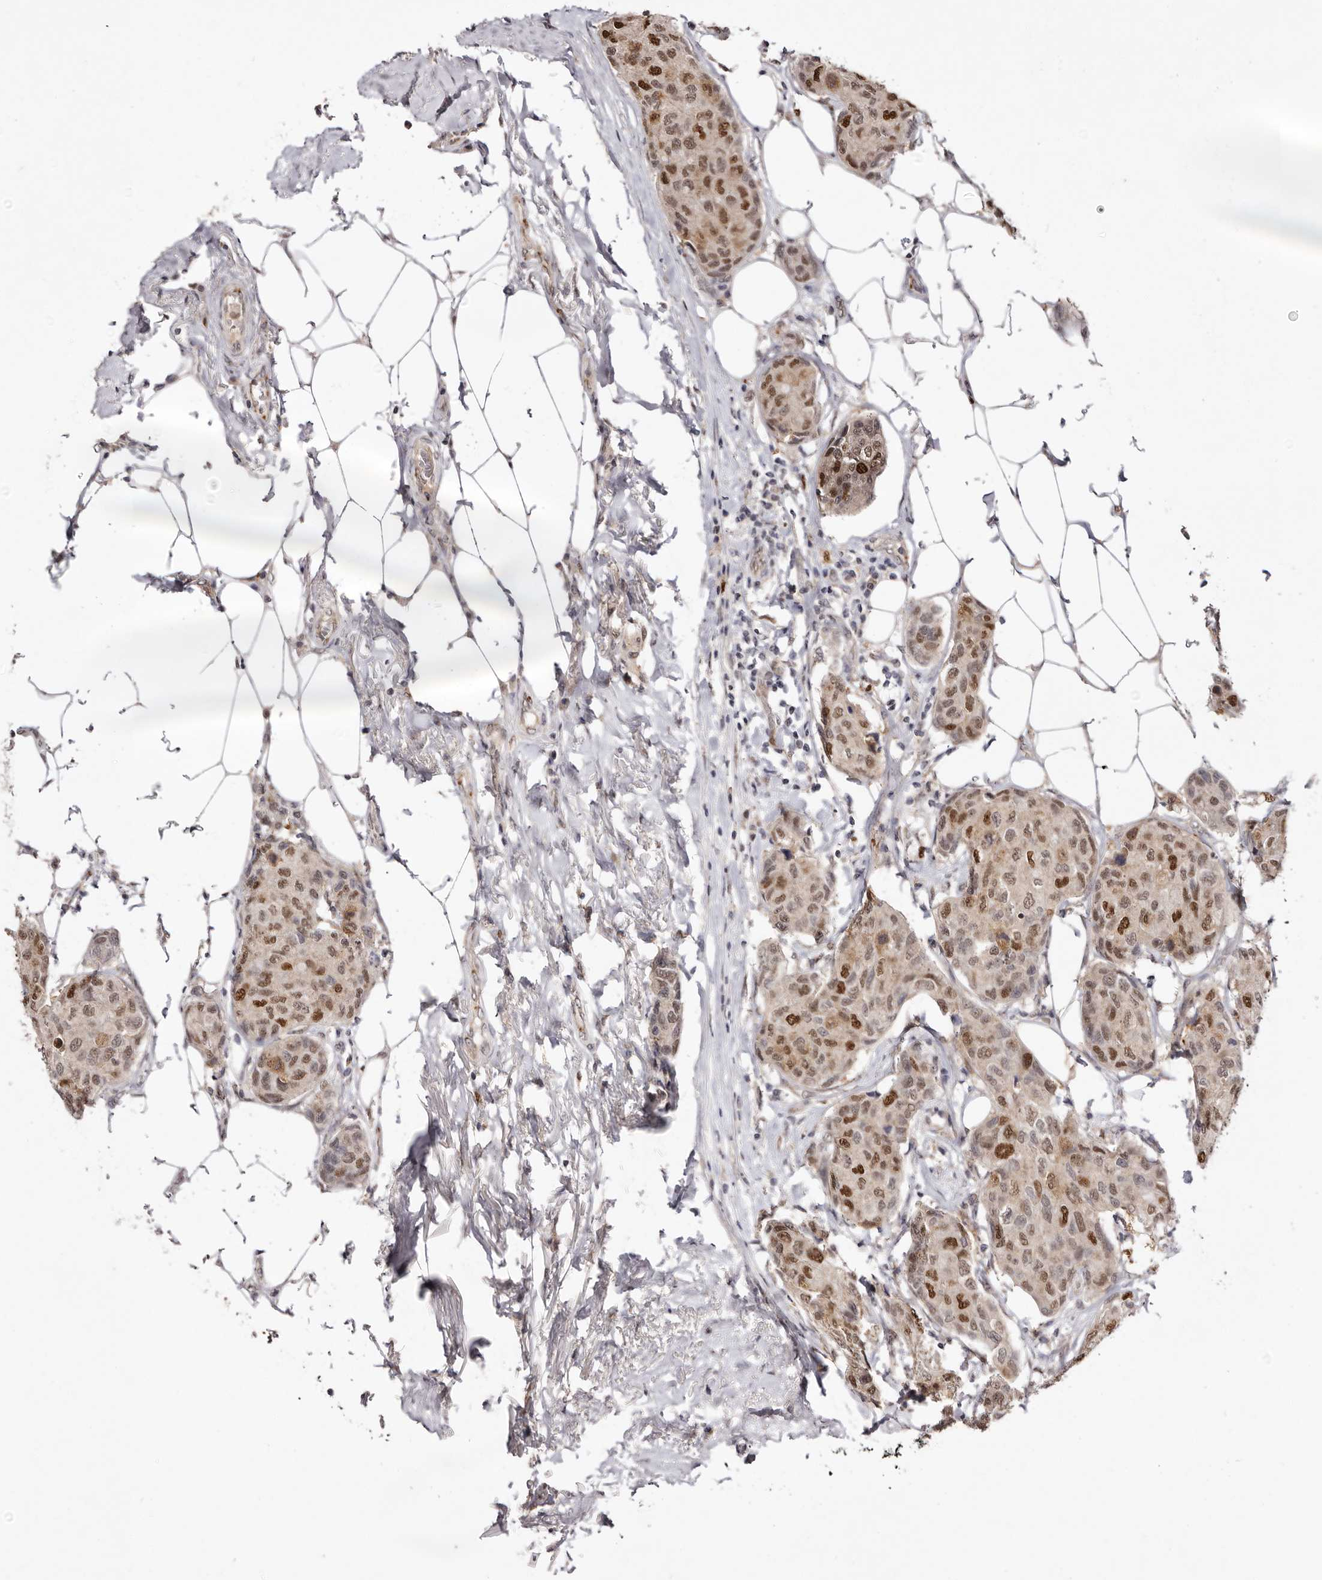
{"staining": {"intensity": "moderate", "quantity": ">75%", "location": "nuclear"}, "tissue": "breast cancer", "cell_type": "Tumor cells", "image_type": "cancer", "snomed": [{"axis": "morphology", "description": "Duct carcinoma"}, {"axis": "topography", "description": "Breast"}], "caption": "Human breast cancer stained with a brown dye demonstrates moderate nuclear positive positivity in about >75% of tumor cells.", "gene": "NOTCH1", "patient": {"sex": "female", "age": 80}}